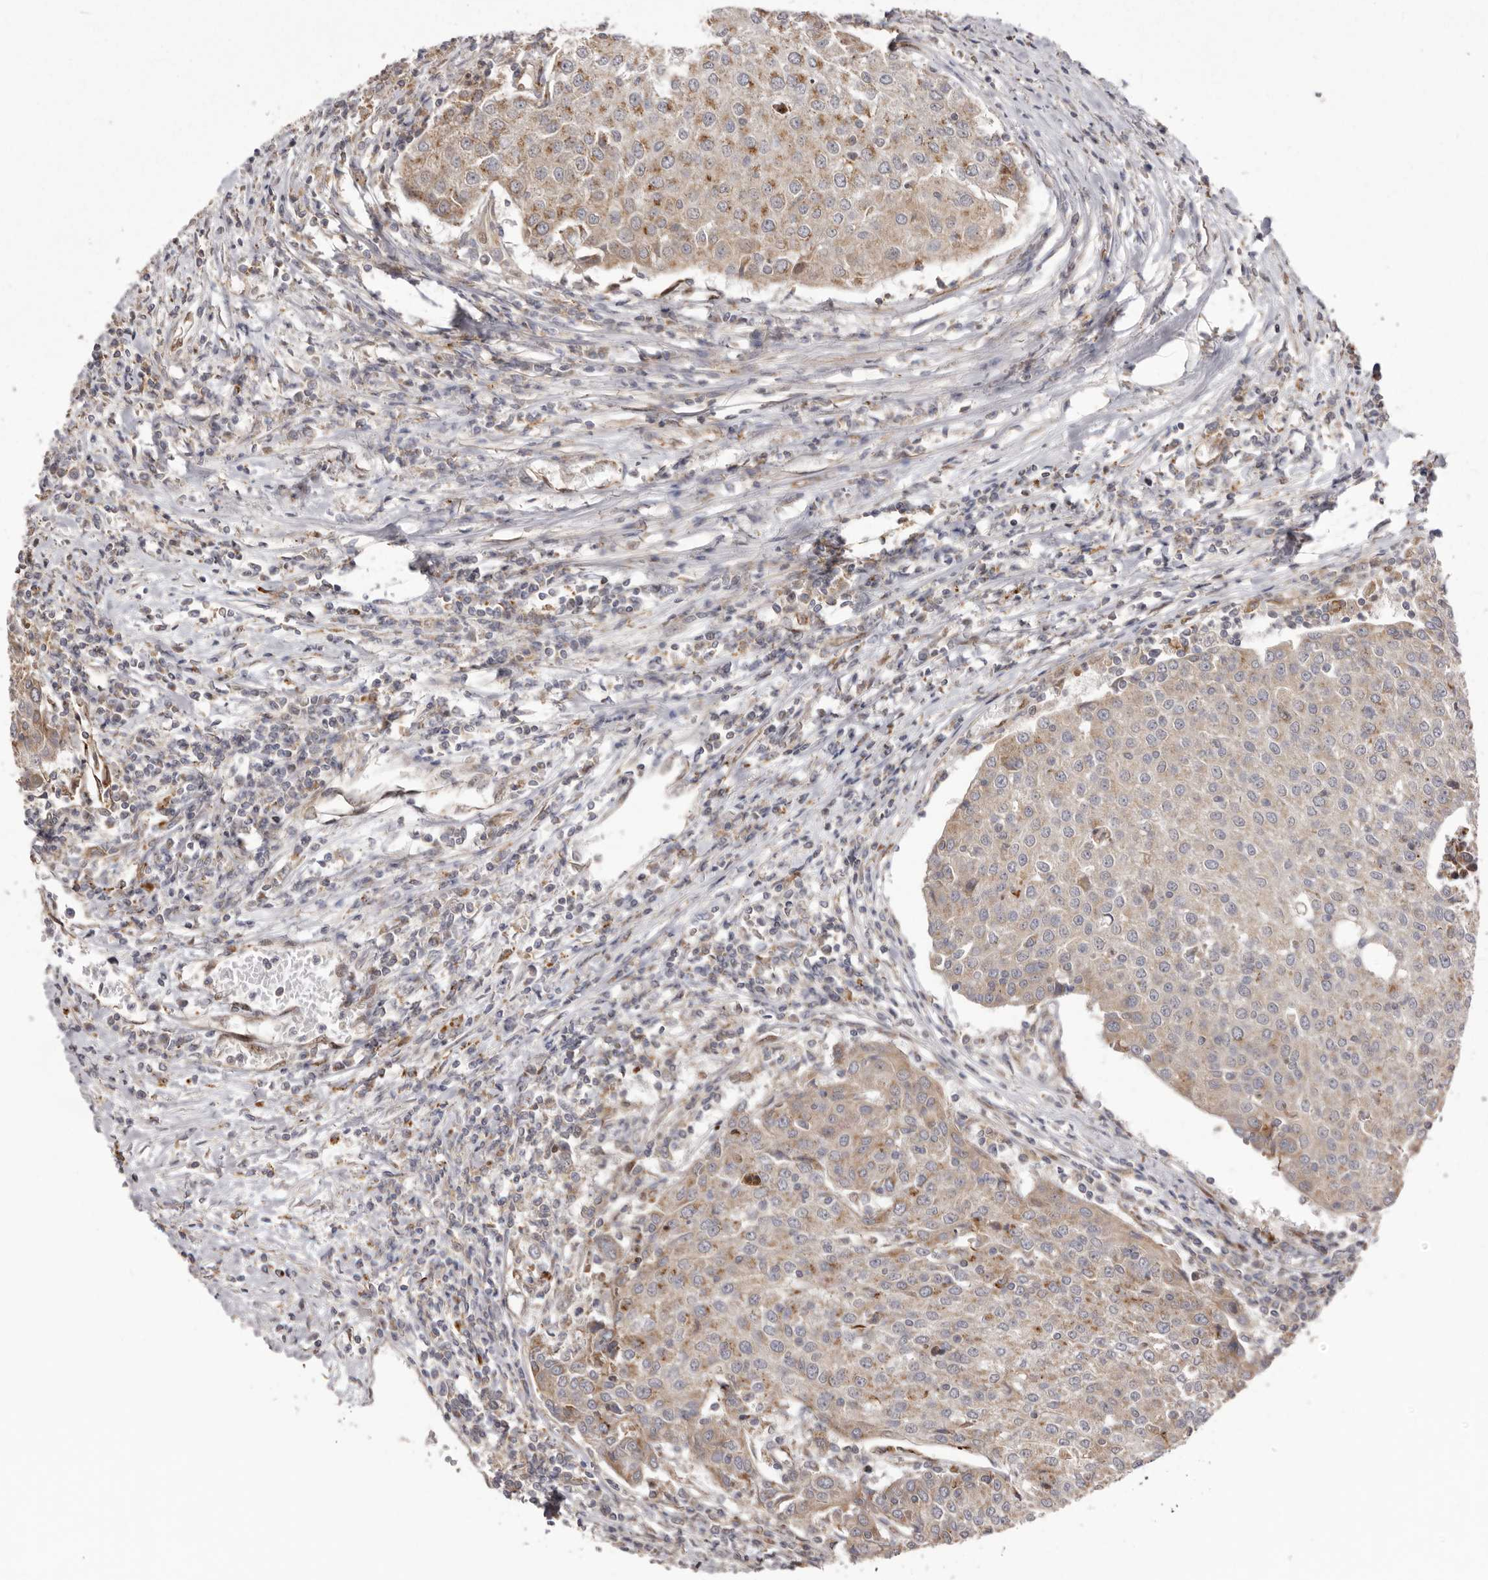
{"staining": {"intensity": "moderate", "quantity": "25%-75%", "location": "cytoplasmic/membranous"}, "tissue": "urothelial cancer", "cell_type": "Tumor cells", "image_type": "cancer", "snomed": [{"axis": "morphology", "description": "Urothelial carcinoma, High grade"}, {"axis": "topography", "description": "Urinary bladder"}], "caption": "Immunohistochemistry (IHC) histopathology image of human high-grade urothelial carcinoma stained for a protein (brown), which exhibits medium levels of moderate cytoplasmic/membranous staining in about 25%-75% of tumor cells.", "gene": "NUP43", "patient": {"sex": "female", "age": 85}}